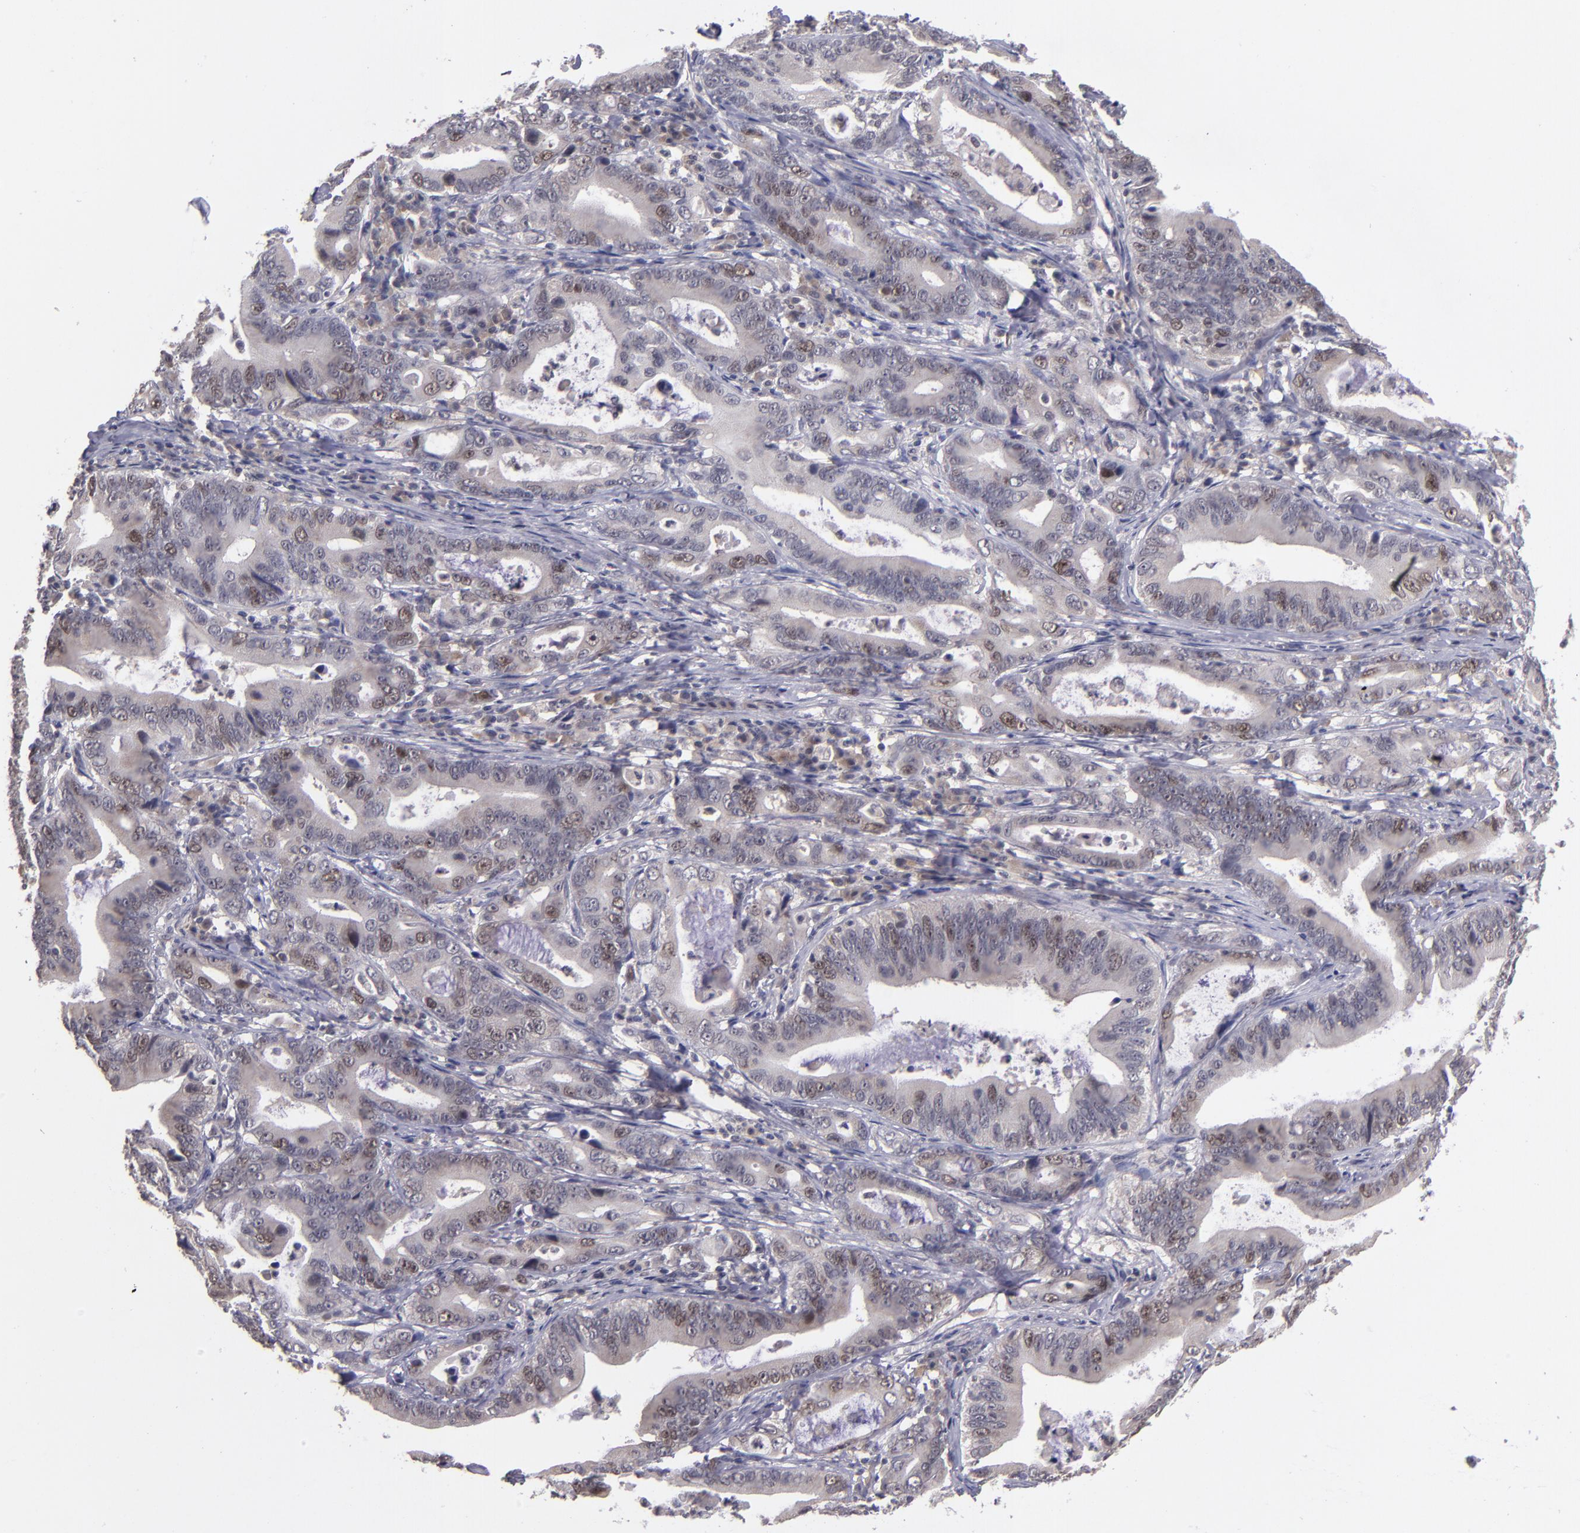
{"staining": {"intensity": "weak", "quantity": "25%-75%", "location": "nuclear"}, "tissue": "stomach cancer", "cell_type": "Tumor cells", "image_type": "cancer", "snomed": [{"axis": "morphology", "description": "Adenocarcinoma, NOS"}, {"axis": "topography", "description": "Stomach, upper"}], "caption": "The micrograph reveals staining of adenocarcinoma (stomach), revealing weak nuclear protein expression (brown color) within tumor cells.", "gene": "CDC7", "patient": {"sex": "male", "age": 63}}